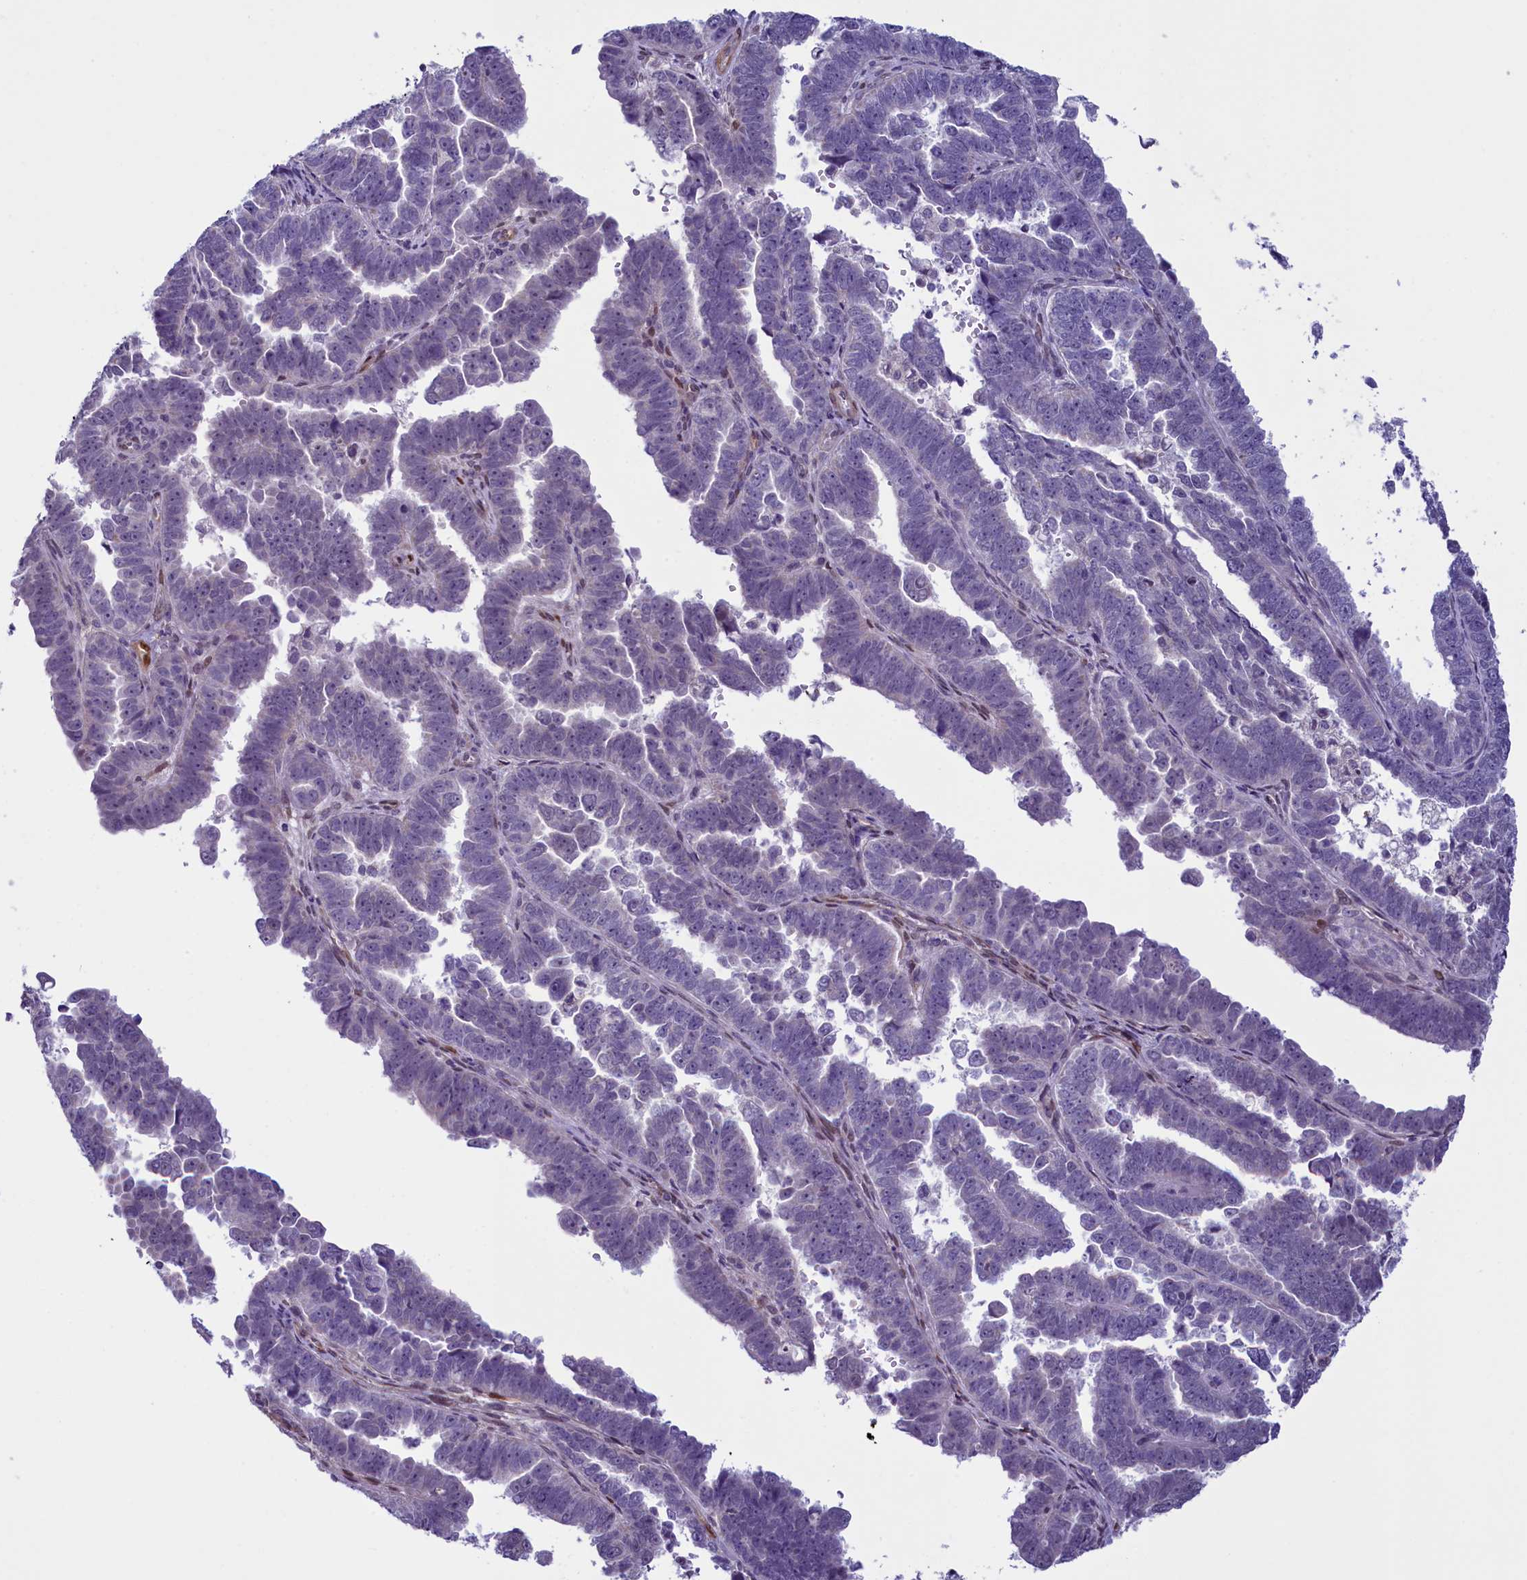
{"staining": {"intensity": "negative", "quantity": "none", "location": "none"}, "tissue": "endometrial cancer", "cell_type": "Tumor cells", "image_type": "cancer", "snomed": [{"axis": "morphology", "description": "Adenocarcinoma, NOS"}, {"axis": "topography", "description": "Endometrium"}], "caption": "Micrograph shows no significant protein positivity in tumor cells of endometrial cancer.", "gene": "IGSF6", "patient": {"sex": "female", "age": 75}}